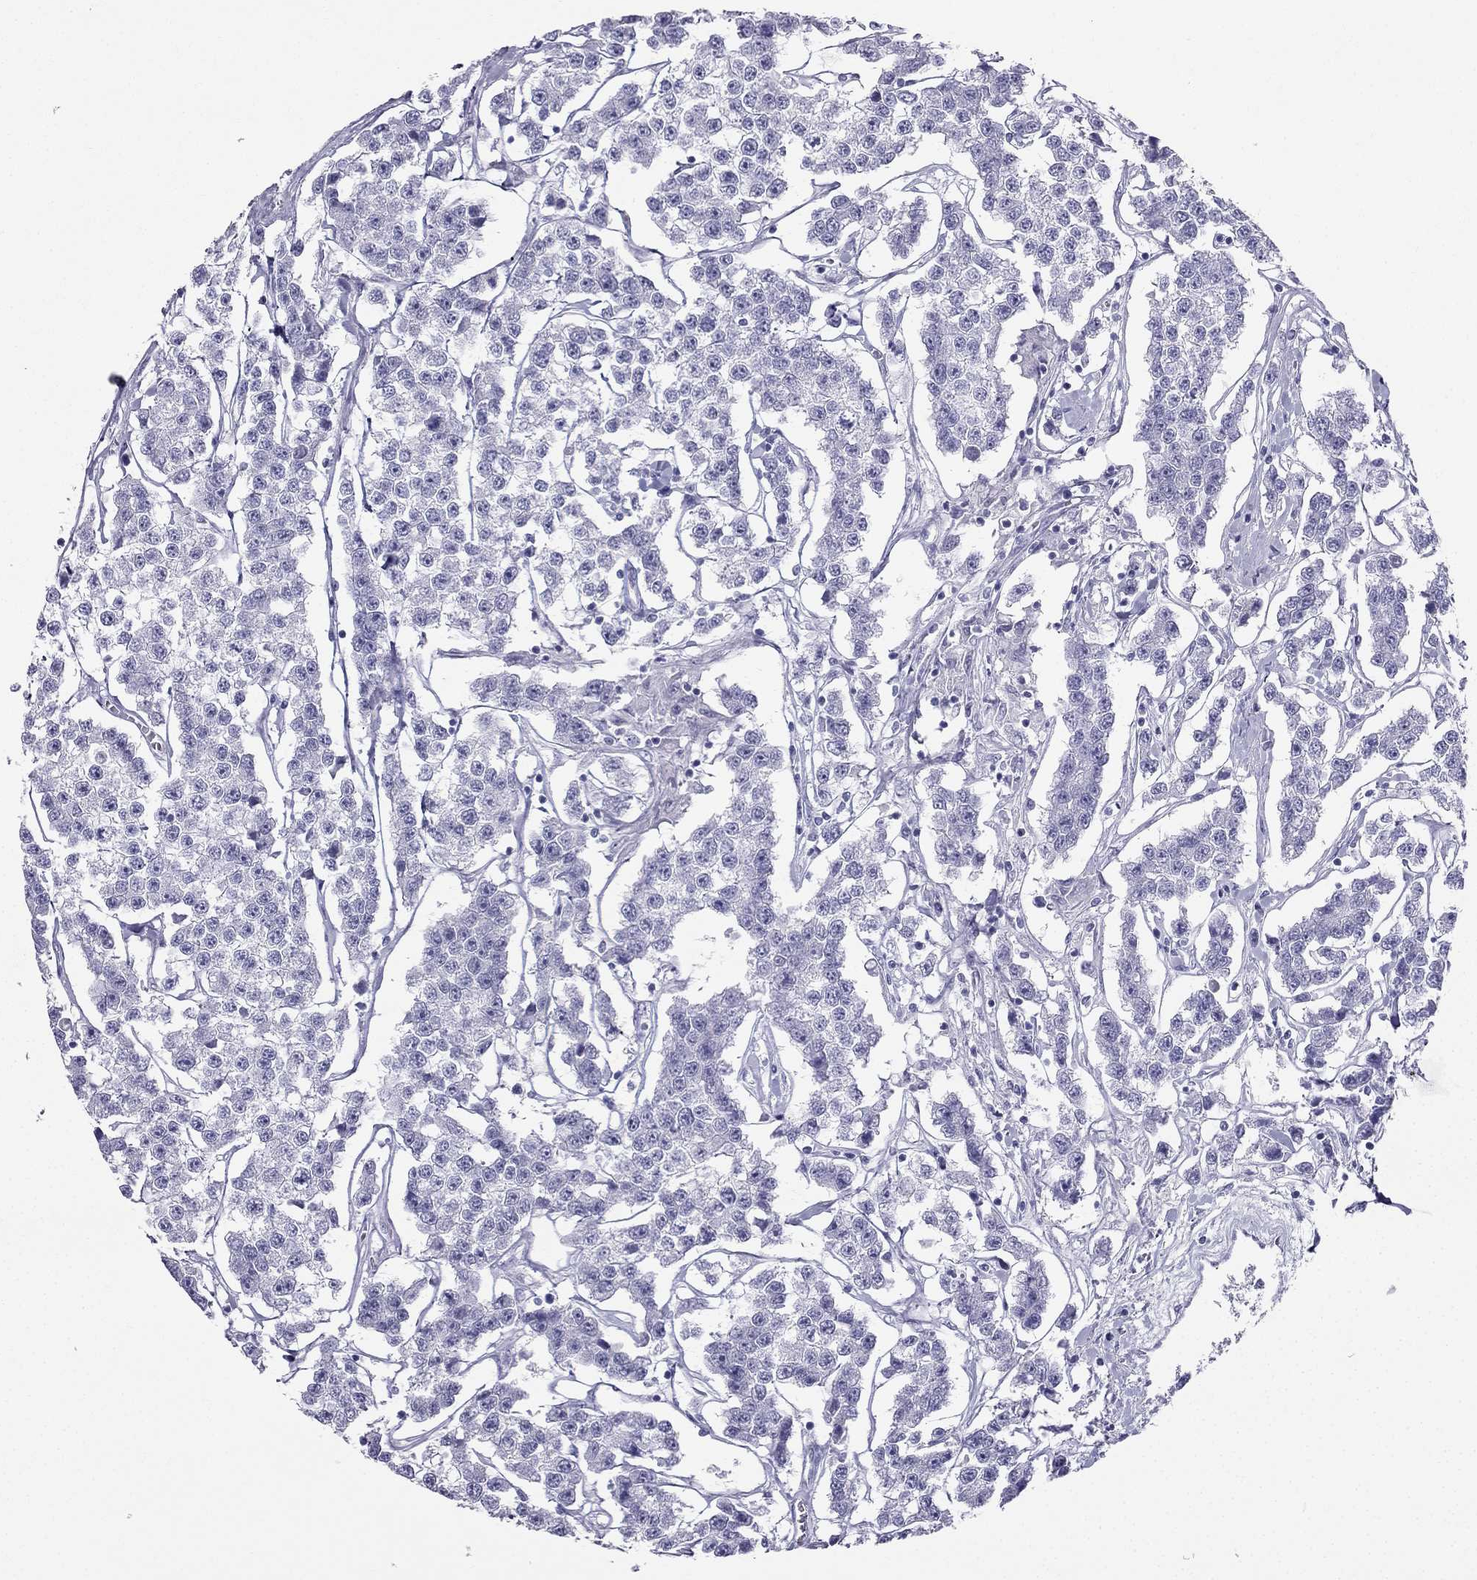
{"staining": {"intensity": "negative", "quantity": "none", "location": "none"}, "tissue": "testis cancer", "cell_type": "Tumor cells", "image_type": "cancer", "snomed": [{"axis": "morphology", "description": "Seminoma, NOS"}, {"axis": "topography", "description": "Testis"}], "caption": "High power microscopy image of an IHC photomicrograph of testis cancer (seminoma), revealing no significant positivity in tumor cells.", "gene": "TFF3", "patient": {"sex": "male", "age": 59}}